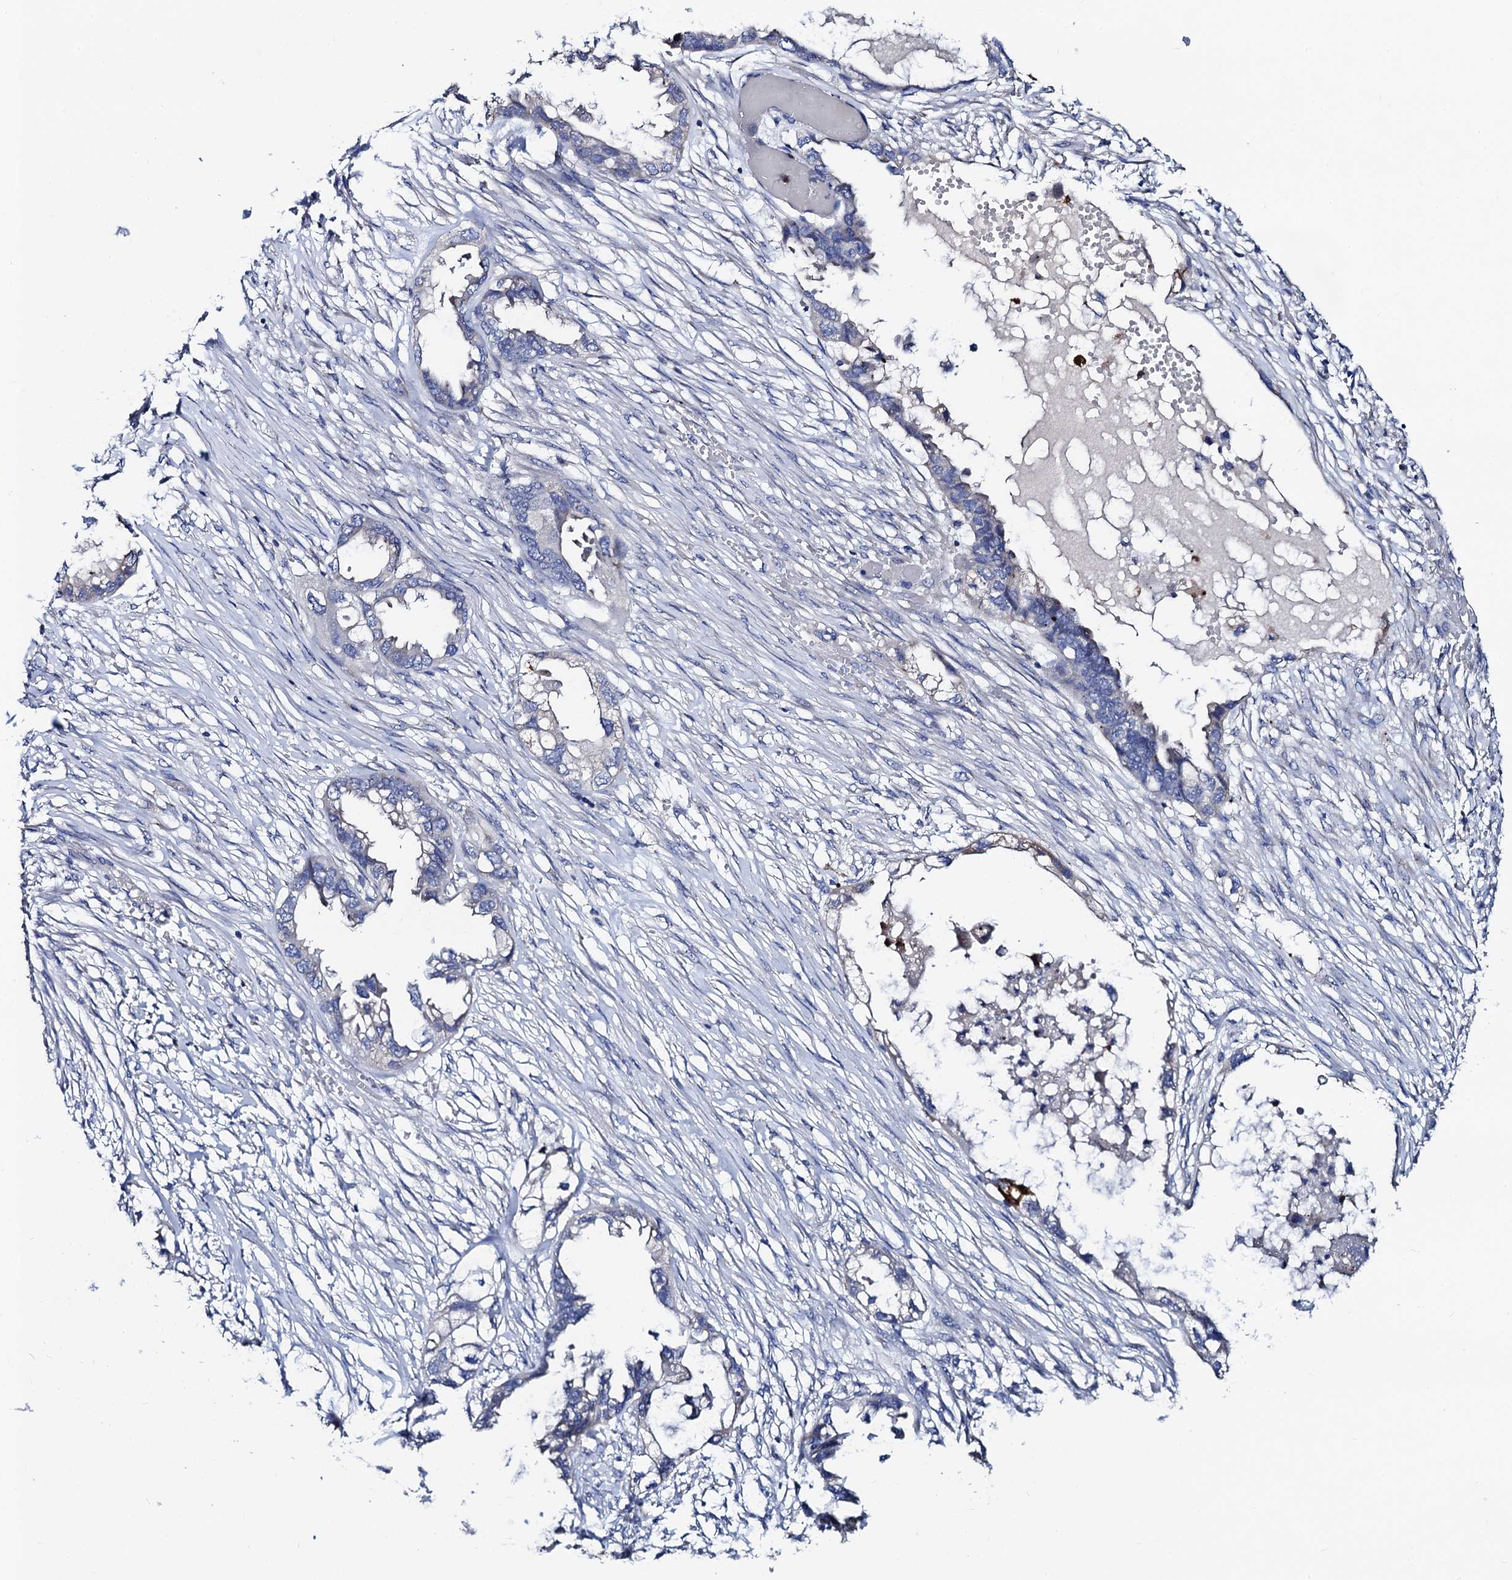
{"staining": {"intensity": "negative", "quantity": "none", "location": "none"}, "tissue": "endometrial cancer", "cell_type": "Tumor cells", "image_type": "cancer", "snomed": [{"axis": "morphology", "description": "Adenocarcinoma, NOS"}, {"axis": "morphology", "description": "Adenocarcinoma, metastatic, NOS"}, {"axis": "topography", "description": "Adipose tissue"}, {"axis": "topography", "description": "Endometrium"}], "caption": "This is an immunohistochemistry image of endometrial cancer. There is no expression in tumor cells.", "gene": "FREM3", "patient": {"sex": "female", "age": 67}}